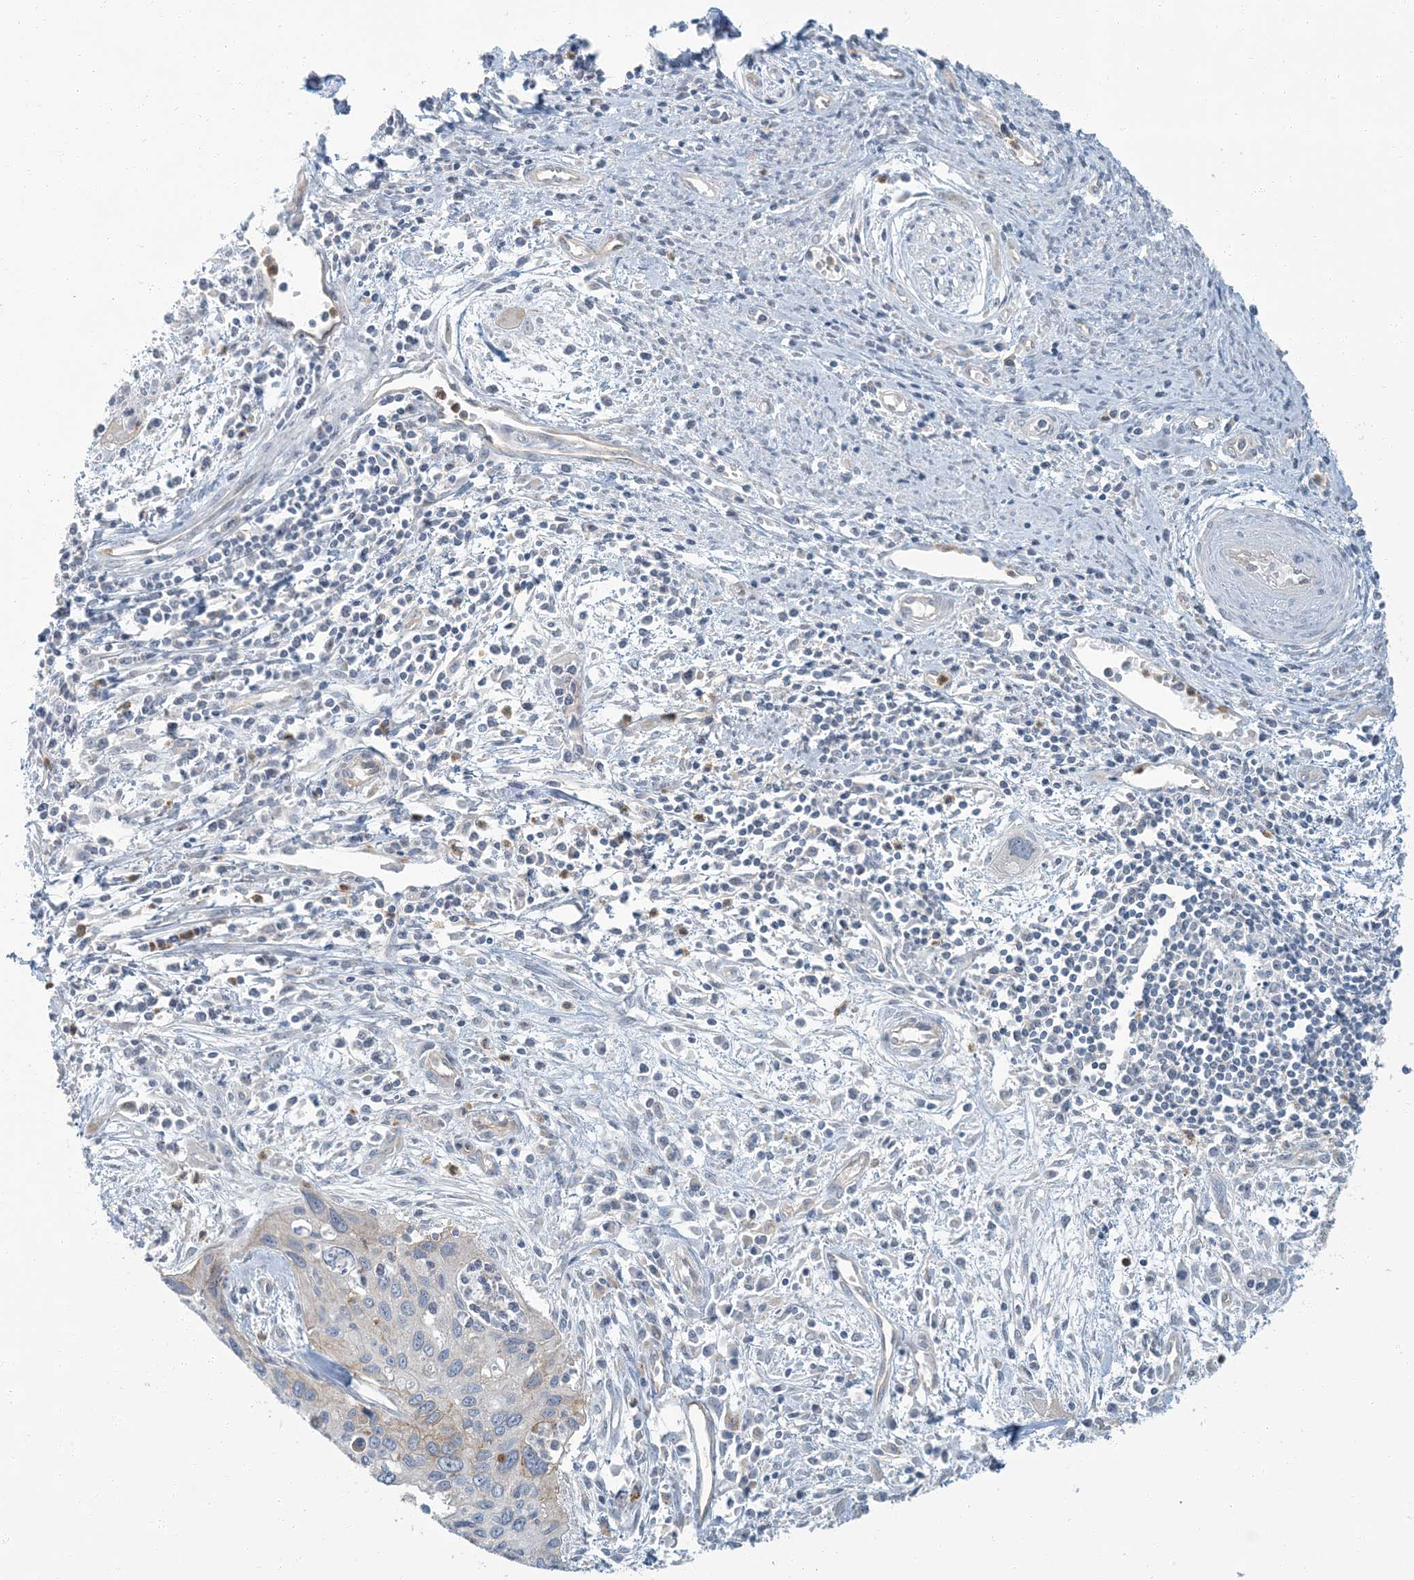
{"staining": {"intensity": "weak", "quantity": "<25%", "location": "cytoplasmic/membranous"}, "tissue": "cervical cancer", "cell_type": "Tumor cells", "image_type": "cancer", "snomed": [{"axis": "morphology", "description": "Squamous cell carcinoma, NOS"}, {"axis": "topography", "description": "Cervix"}], "caption": "Immunohistochemistry (IHC) micrograph of cervical squamous cell carcinoma stained for a protein (brown), which exhibits no positivity in tumor cells.", "gene": "EPHA4", "patient": {"sex": "female", "age": 55}}